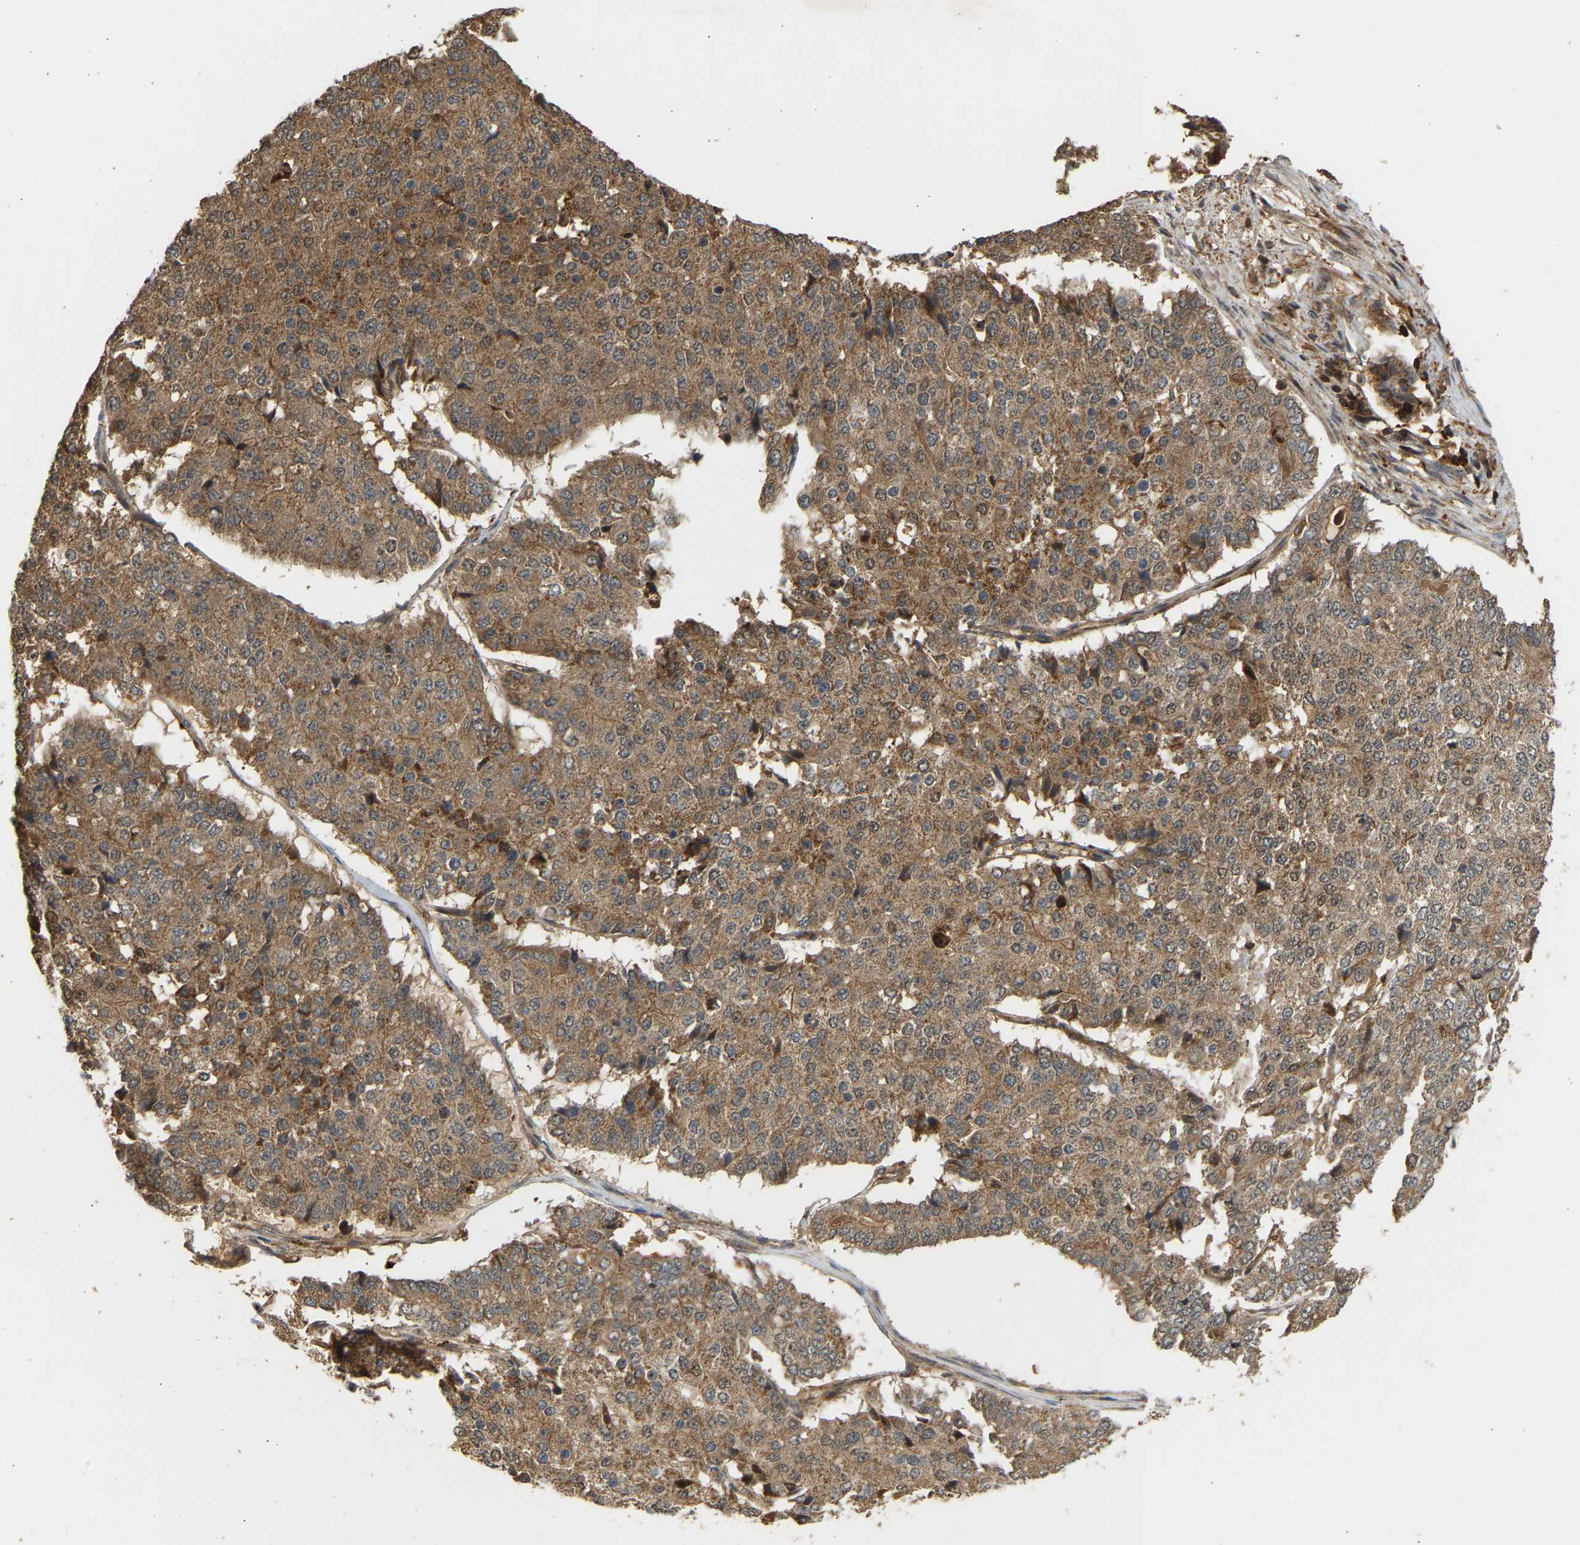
{"staining": {"intensity": "moderate", "quantity": ">75%", "location": "cytoplasmic/membranous"}, "tissue": "pancreatic cancer", "cell_type": "Tumor cells", "image_type": "cancer", "snomed": [{"axis": "morphology", "description": "Adenocarcinoma, NOS"}, {"axis": "topography", "description": "Pancreas"}], "caption": "Pancreatic cancer (adenocarcinoma) stained with a brown dye exhibits moderate cytoplasmic/membranous positive positivity in approximately >75% of tumor cells.", "gene": "GOPC", "patient": {"sex": "male", "age": 50}}